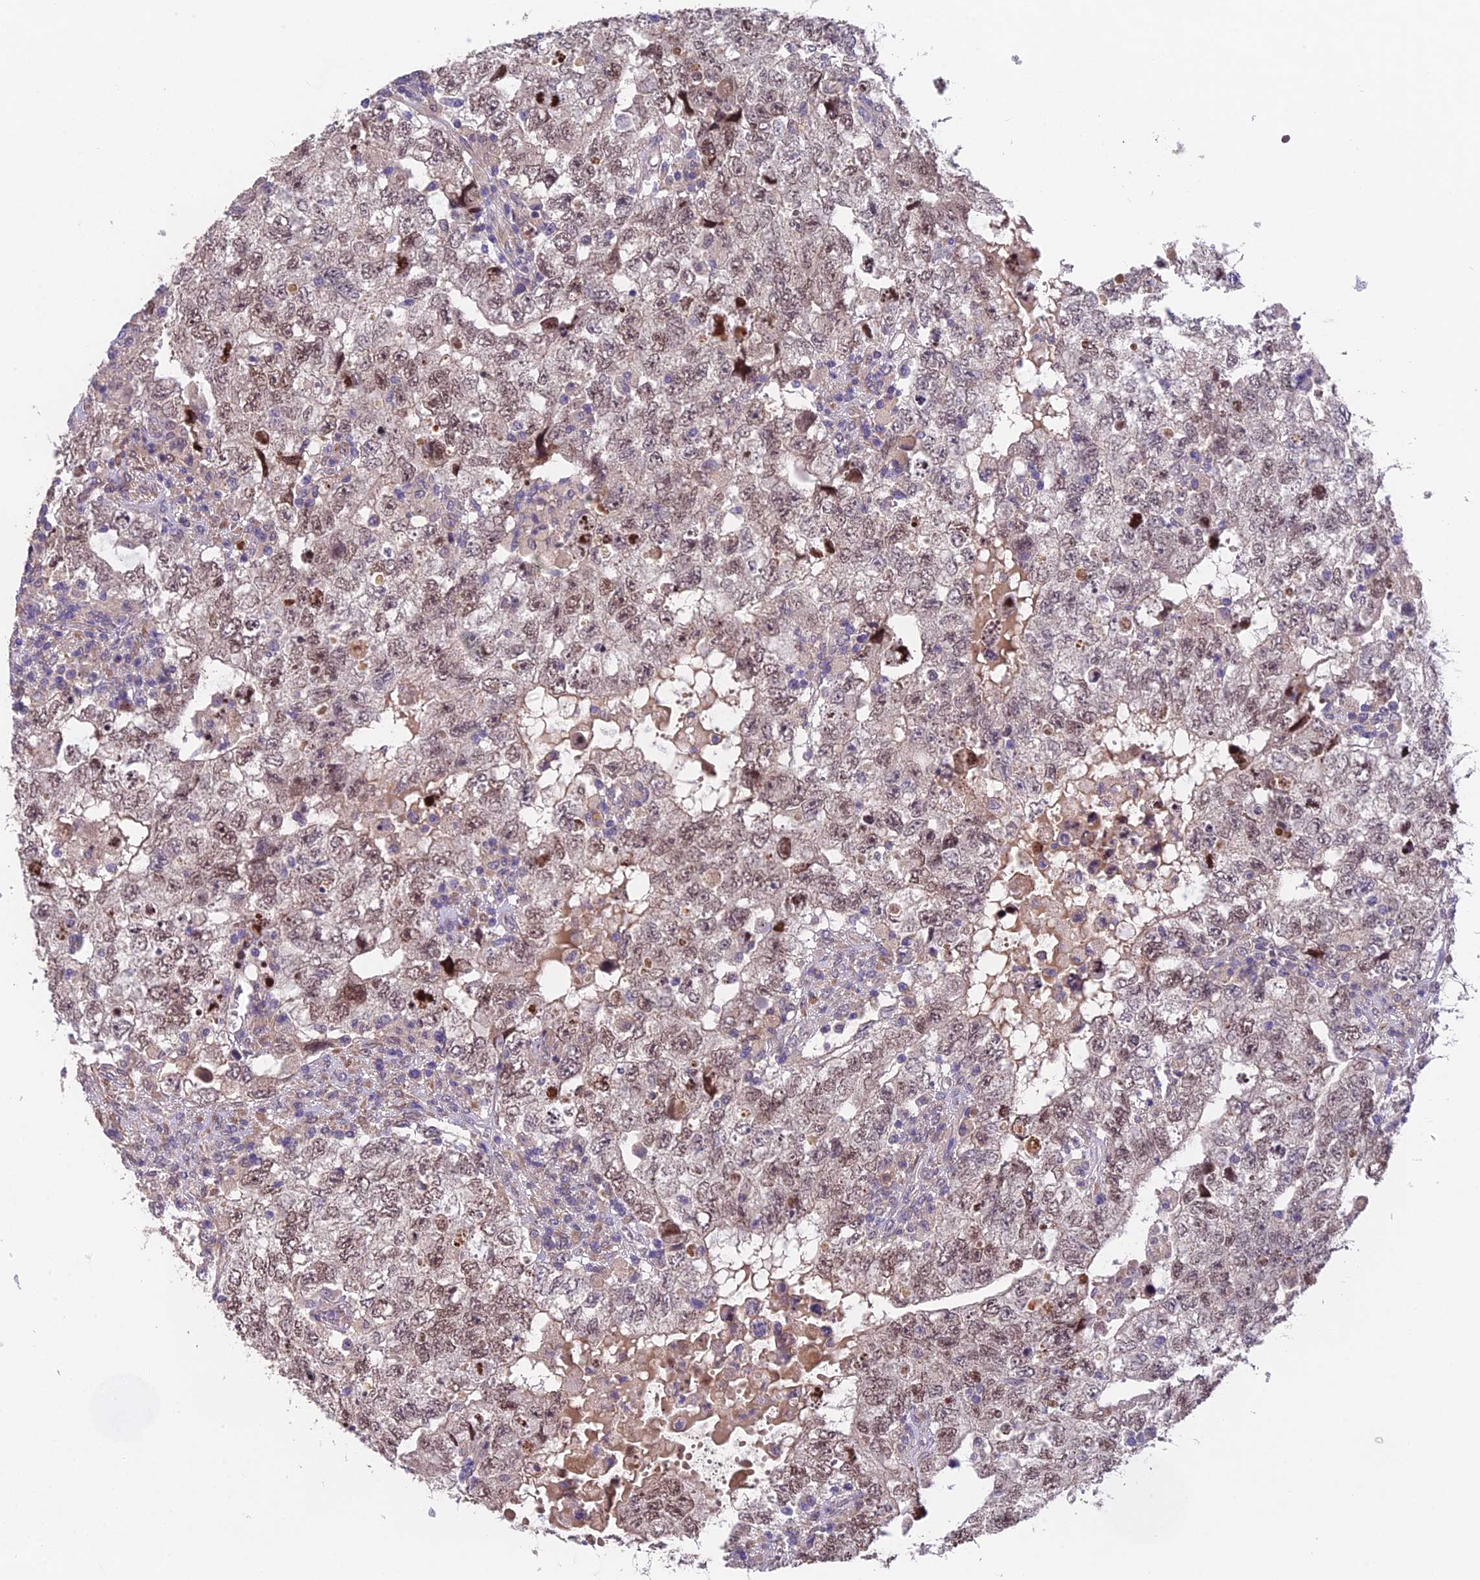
{"staining": {"intensity": "weak", "quantity": "25%-75%", "location": "nuclear"}, "tissue": "testis cancer", "cell_type": "Tumor cells", "image_type": "cancer", "snomed": [{"axis": "morphology", "description": "Carcinoma, Embryonal, NOS"}, {"axis": "topography", "description": "Testis"}], "caption": "Immunohistochemistry (DAB) staining of embryonal carcinoma (testis) demonstrates weak nuclear protein staining in approximately 25%-75% of tumor cells. The protein of interest is shown in brown color, while the nuclei are stained blue.", "gene": "PUS10", "patient": {"sex": "male", "age": 36}}